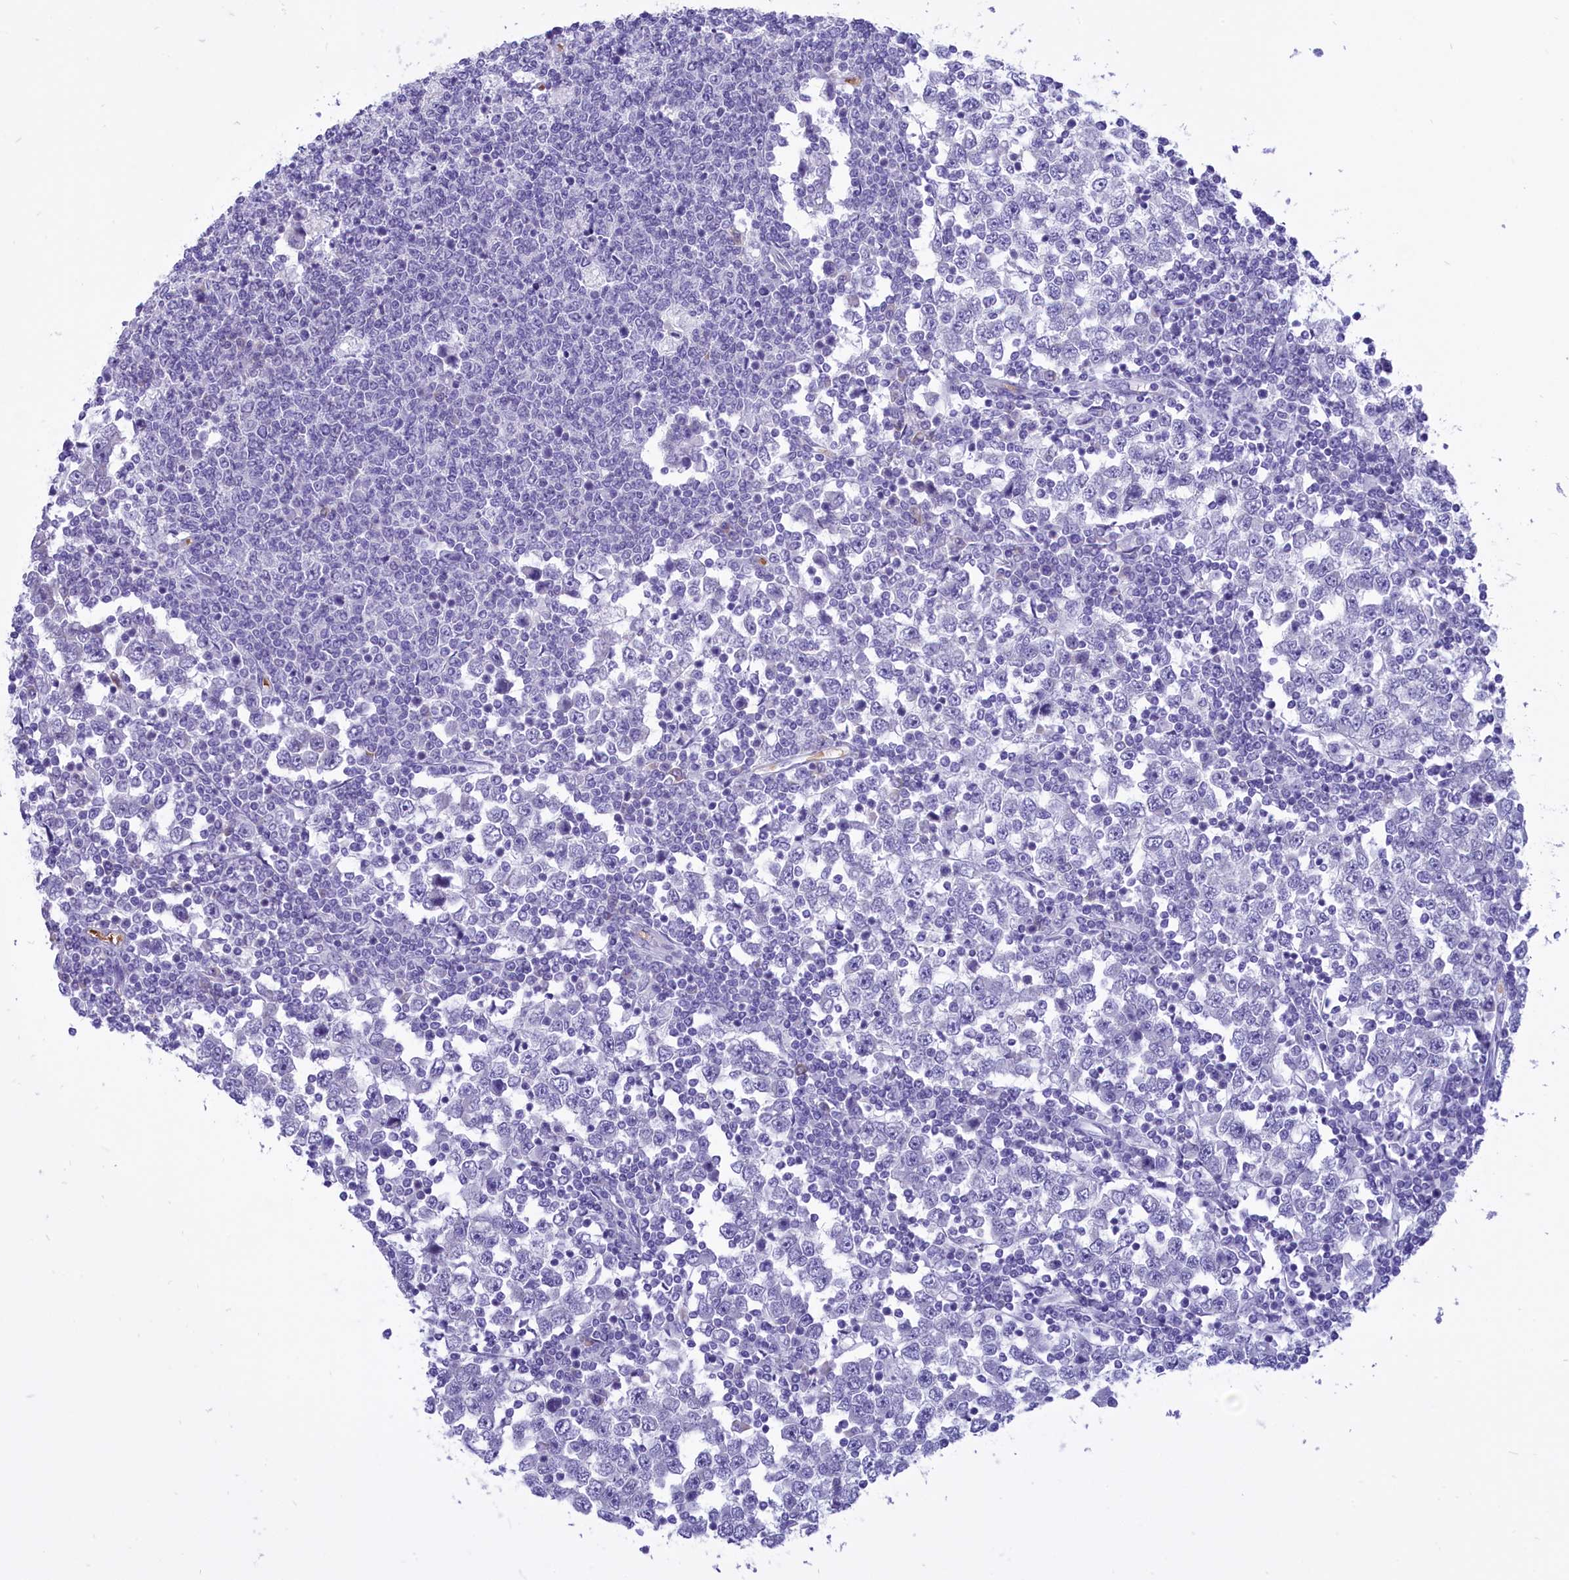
{"staining": {"intensity": "negative", "quantity": "none", "location": "none"}, "tissue": "testis cancer", "cell_type": "Tumor cells", "image_type": "cancer", "snomed": [{"axis": "morphology", "description": "Seminoma, NOS"}, {"axis": "topography", "description": "Testis"}], "caption": "Testis cancer was stained to show a protein in brown. There is no significant expression in tumor cells.", "gene": "DCAF16", "patient": {"sex": "male", "age": 65}}